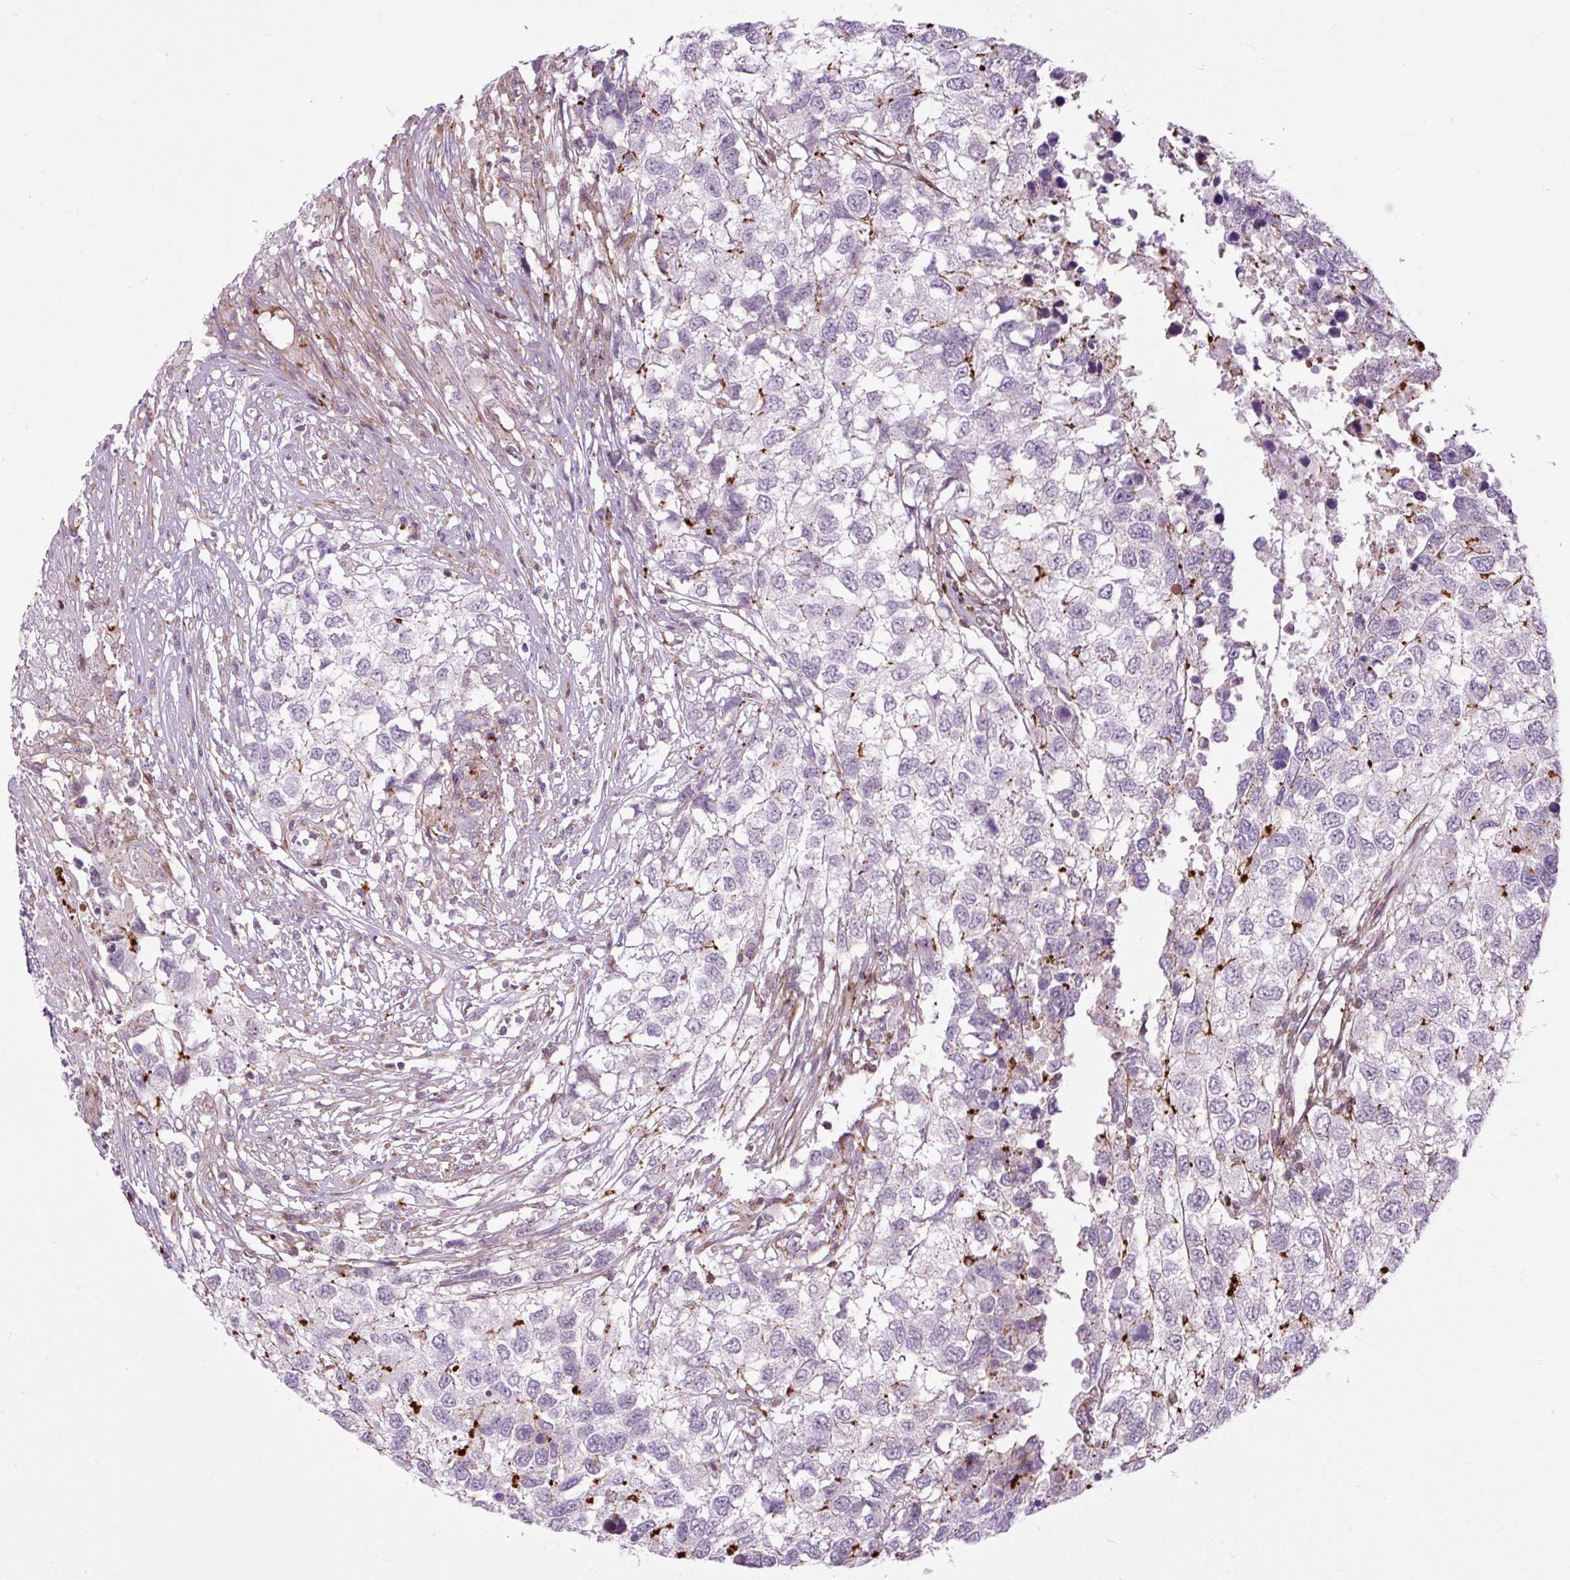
{"staining": {"intensity": "moderate", "quantity": "<25%", "location": "cytoplasmic/membranous"}, "tissue": "testis cancer", "cell_type": "Tumor cells", "image_type": "cancer", "snomed": [{"axis": "morphology", "description": "Carcinoma, Embryonal, NOS"}, {"axis": "topography", "description": "Testis"}], "caption": "This photomicrograph exhibits immunohistochemistry (IHC) staining of testis embryonal carcinoma, with low moderate cytoplasmic/membranous positivity in about <25% of tumor cells.", "gene": "ZNF197", "patient": {"sex": "male", "age": 83}}